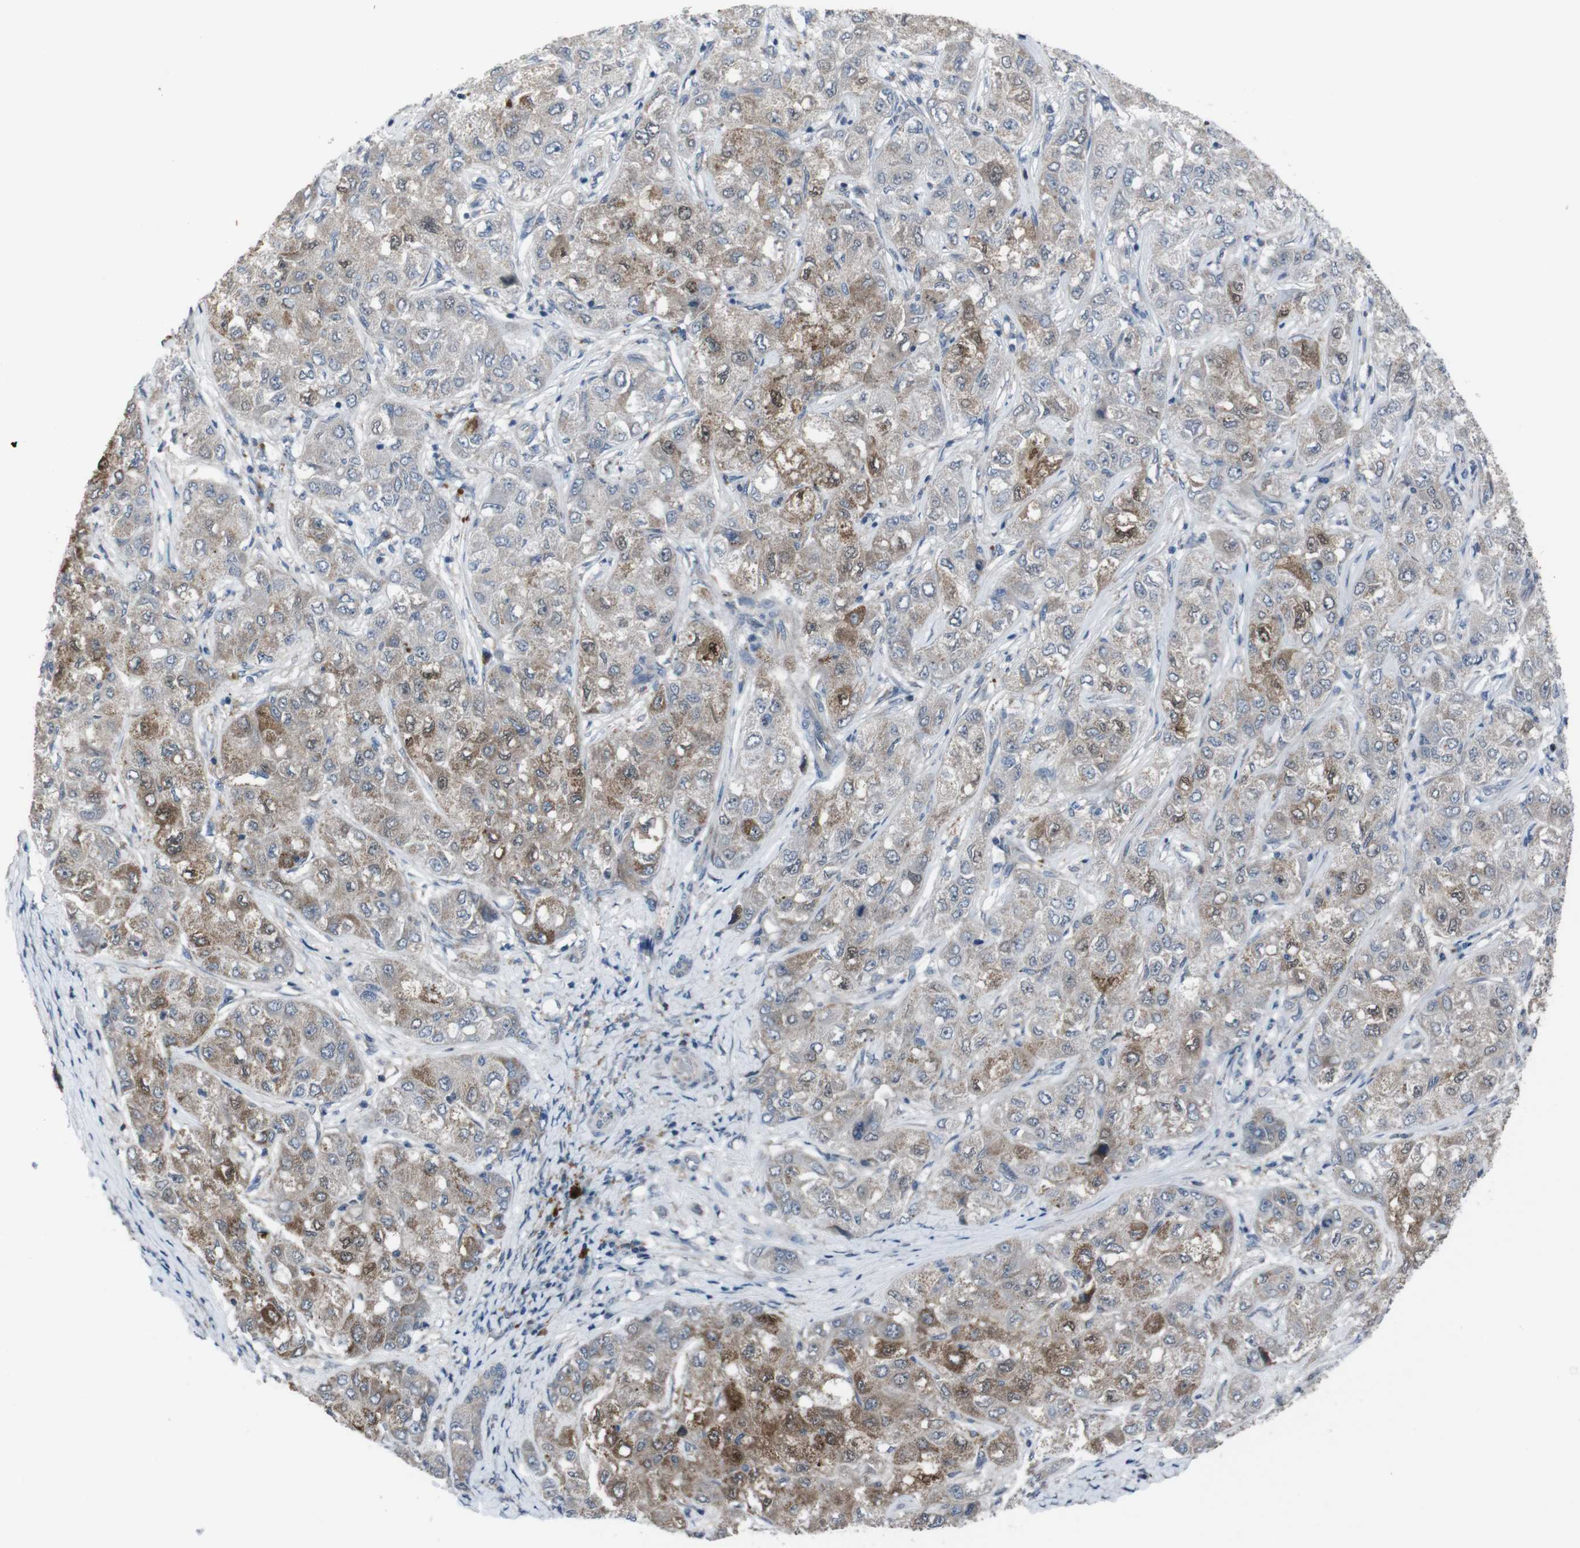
{"staining": {"intensity": "moderate", "quantity": ">75%", "location": "cytoplasmic/membranous"}, "tissue": "liver cancer", "cell_type": "Tumor cells", "image_type": "cancer", "snomed": [{"axis": "morphology", "description": "Carcinoma, Hepatocellular, NOS"}, {"axis": "topography", "description": "Liver"}], "caption": "Tumor cells demonstrate moderate cytoplasmic/membranous staining in about >75% of cells in liver hepatocellular carcinoma.", "gene": "EFNA5", "patient": {"sex": "male", "age": 80}}